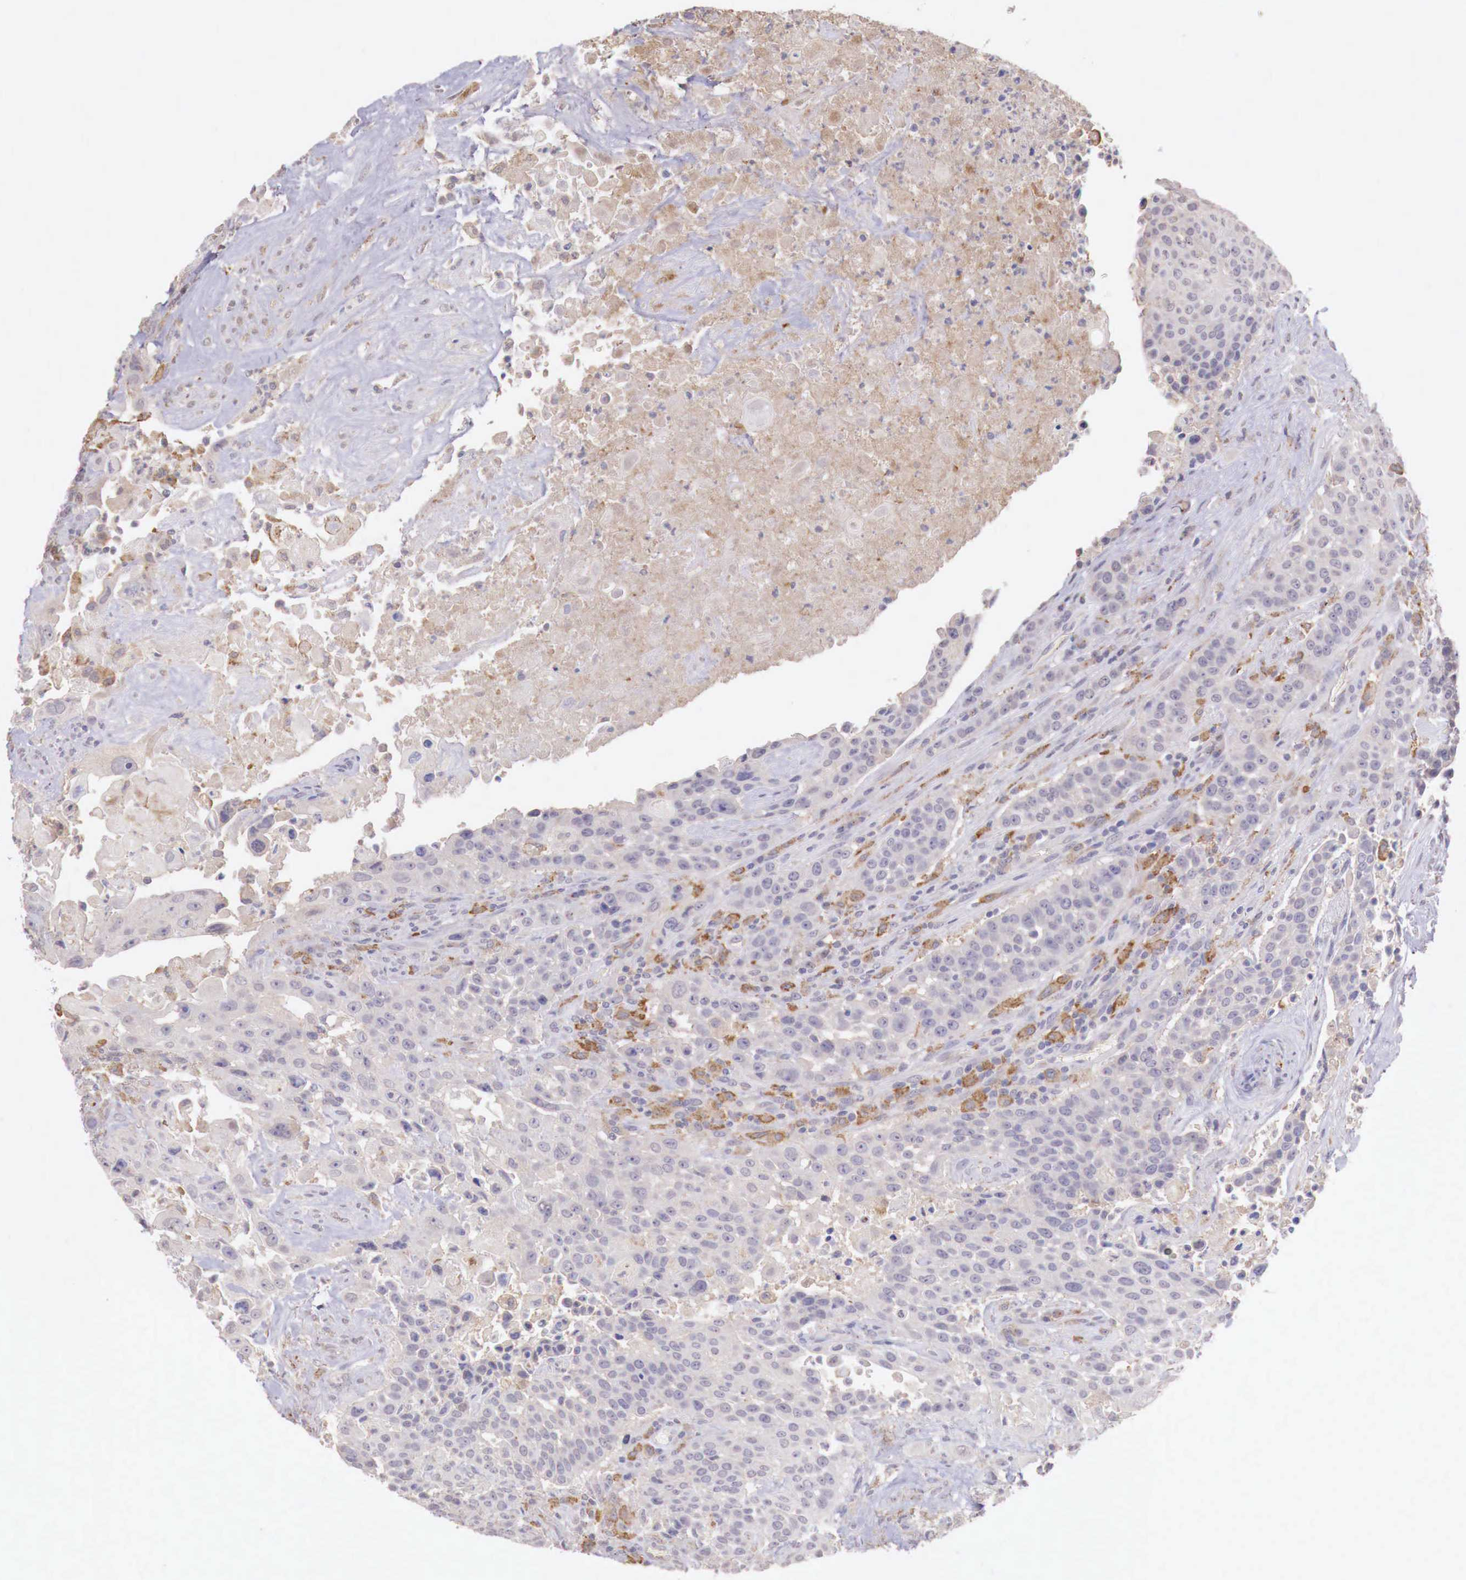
{"staining": {"intensity": "weak", "quantity": "<25%", "location": "cytoplasmic/membranous"}, "tissue": "urothelial cancer", "cell_type": "Tumor cells", "image_type": "cancer", "snomed": [{"axis": "morphology", "description": "Urothelial carcinoma, High grade"}, {"axis": "topography", "description": "Urinary bladder"}], "caption": "Photomicrograph shows no significant protein staining in tumor cells of urothelial cancer.", "gene": "CHRDL1", "patient": {"sex": "male", "age": 74}}